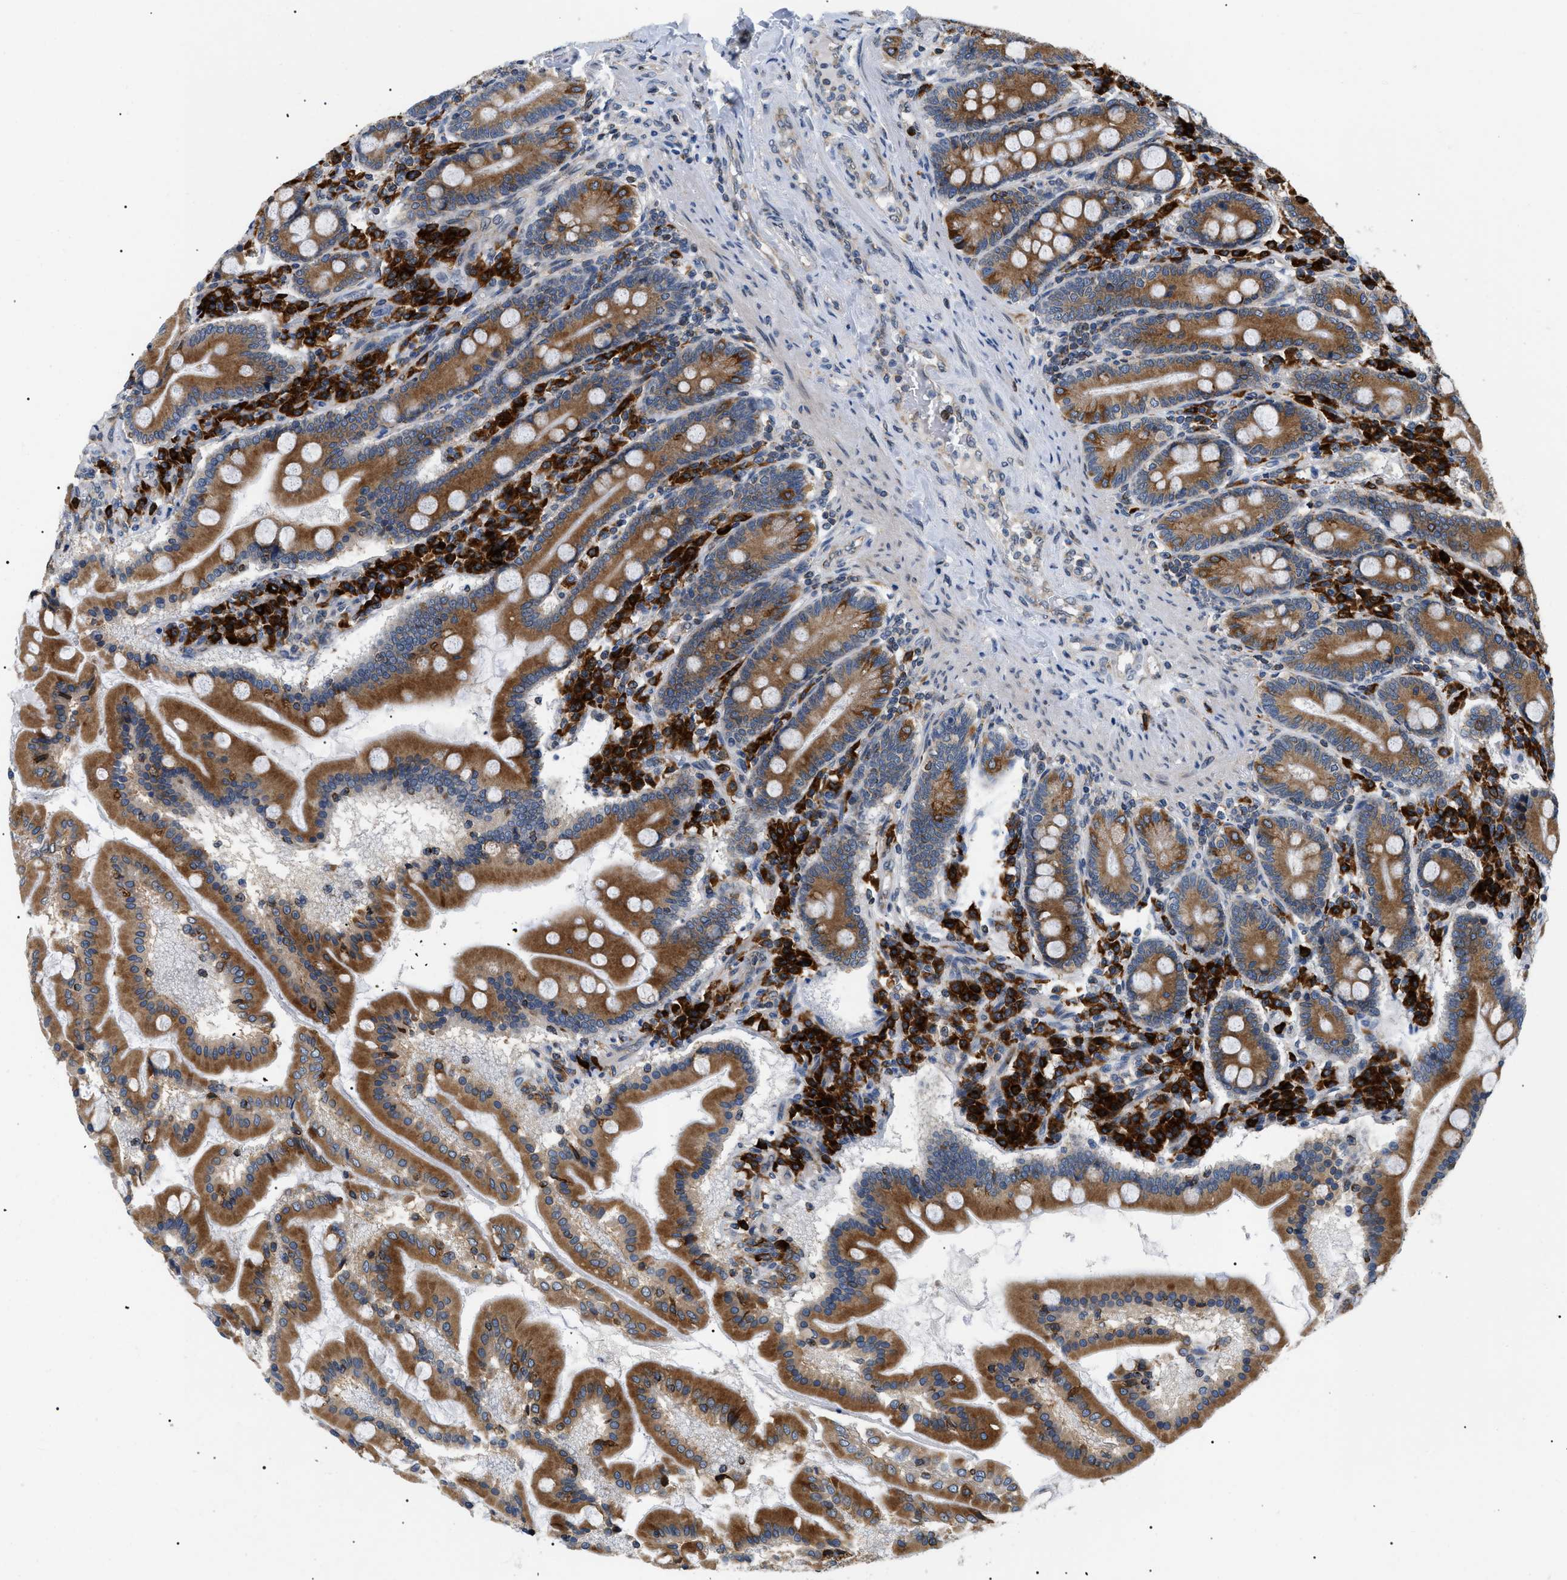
{"staining": {"intensity": "strong", "quantity": ">75%", "location": "cytoplasmic/membranous"}, "tissue": "duodenum", "cell_type": "Glandular cells", "image_type": "normal", "snomed": [{"axis": "morphology", "description": "Normal tissue, NOS"}, {"axis": "topography", "description": "Duodenum"}], "caption": "A brown stain shows strong cytoplasmic/membranous staining of a protein in glandular cells of benign duodenum. (DAB = brown stain, brightfield microscopy at high magnification).", "gene": "DERL1", "patient": {"sex": "male", "age": 50}}